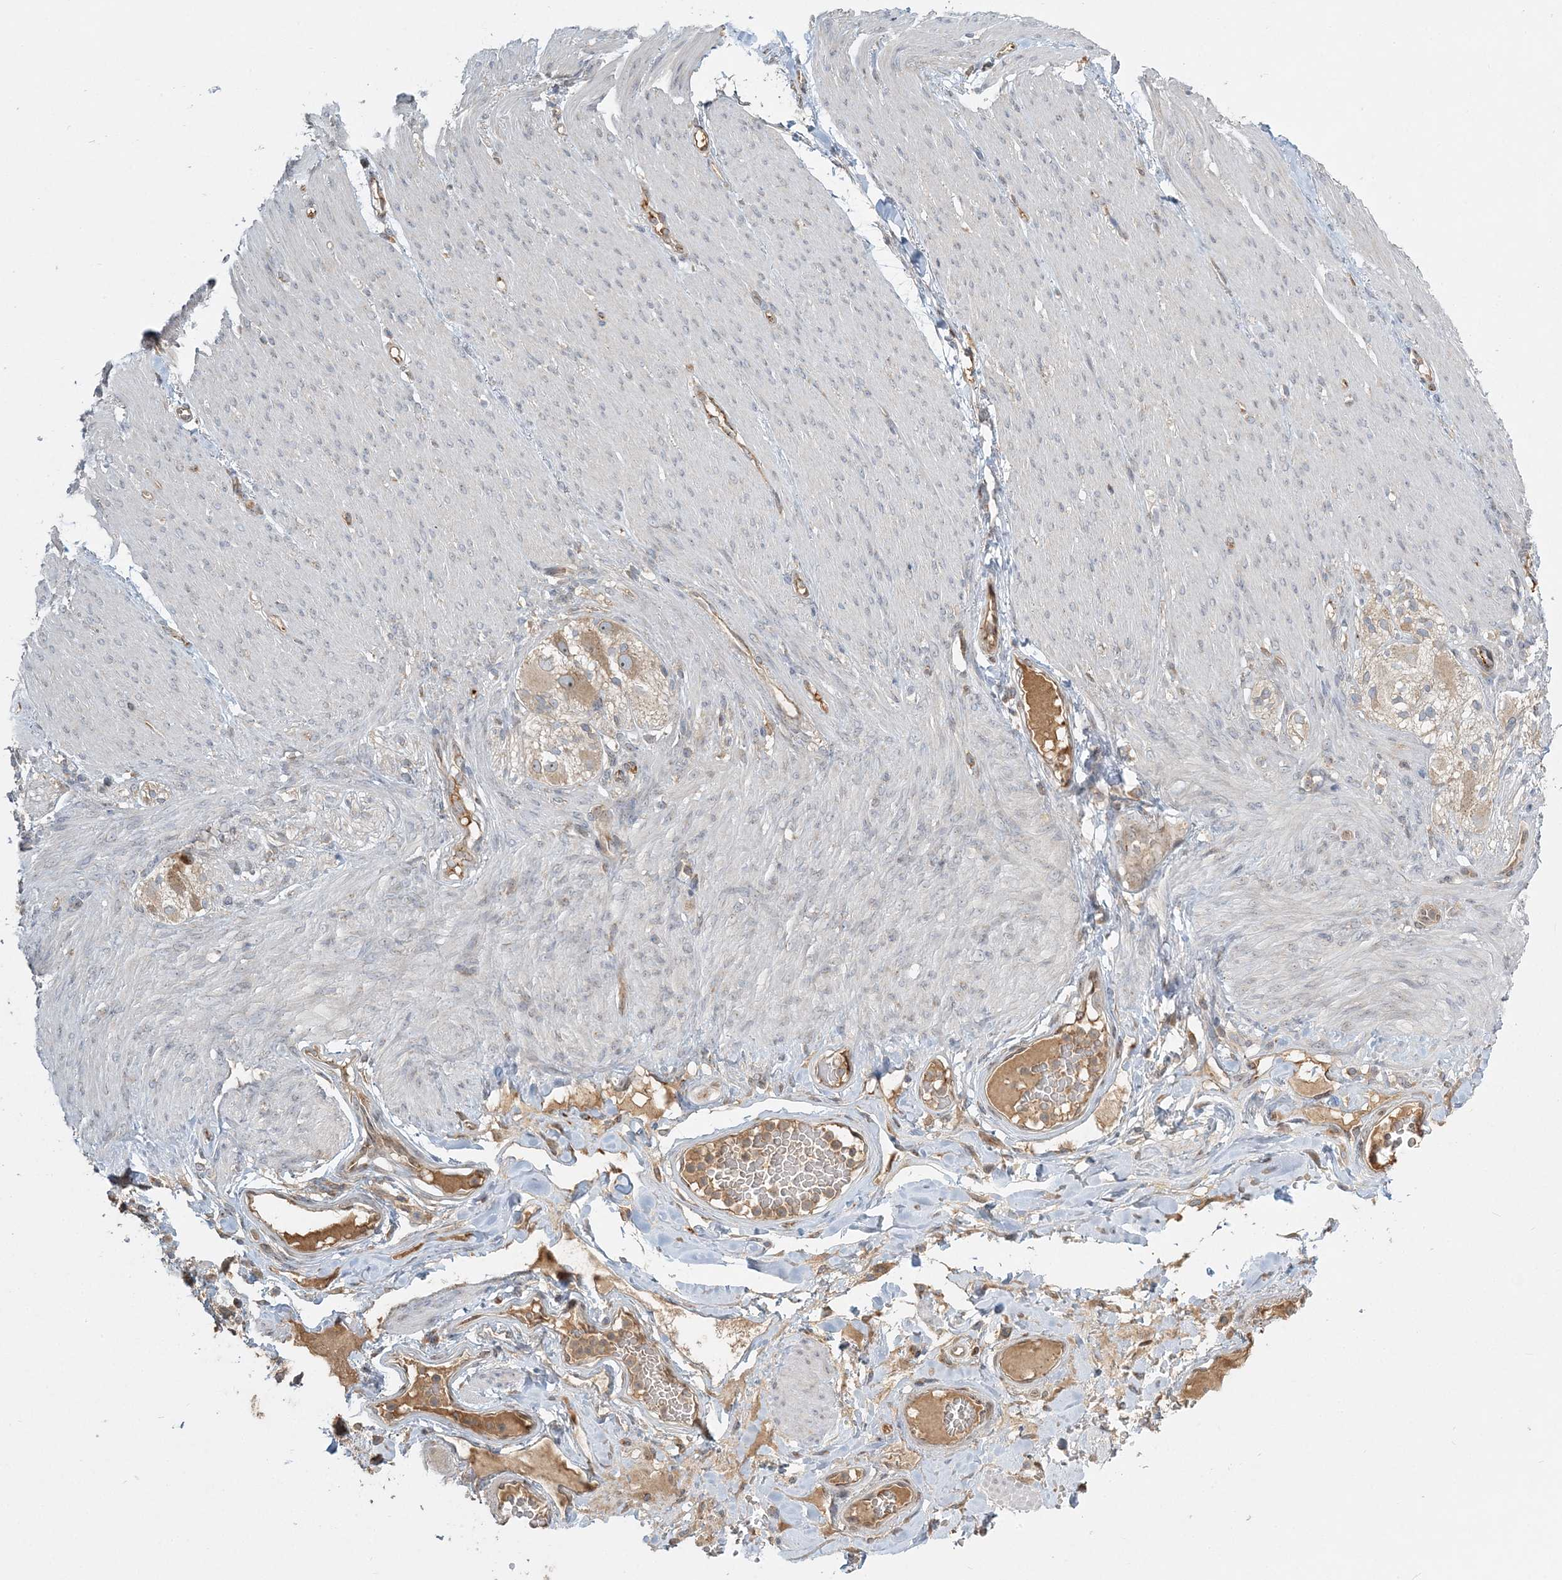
{"staining": {"intensity": "negative", "quantity": "none", "location": "none"}, "tissue": "adipose tissue", "cell_type": "Adipocytes", "image_type": "normal", "snomed": [{"axis": "morphology", "description": "Normal tissue, NOS"}, {"axis": "topography", "description": "Colon"}, {"axis": "topography", "description": "Peripheral nerve tissue"}], "caption": "Immunohistochemistry (IHC) histopathology image of unremarkable adipose tissue: adipose tissue stained with DAB reveals no significant protein expression in adipocytes.", "gene": "AP1AR", "patient": {"sex": "female", "age": 61}}